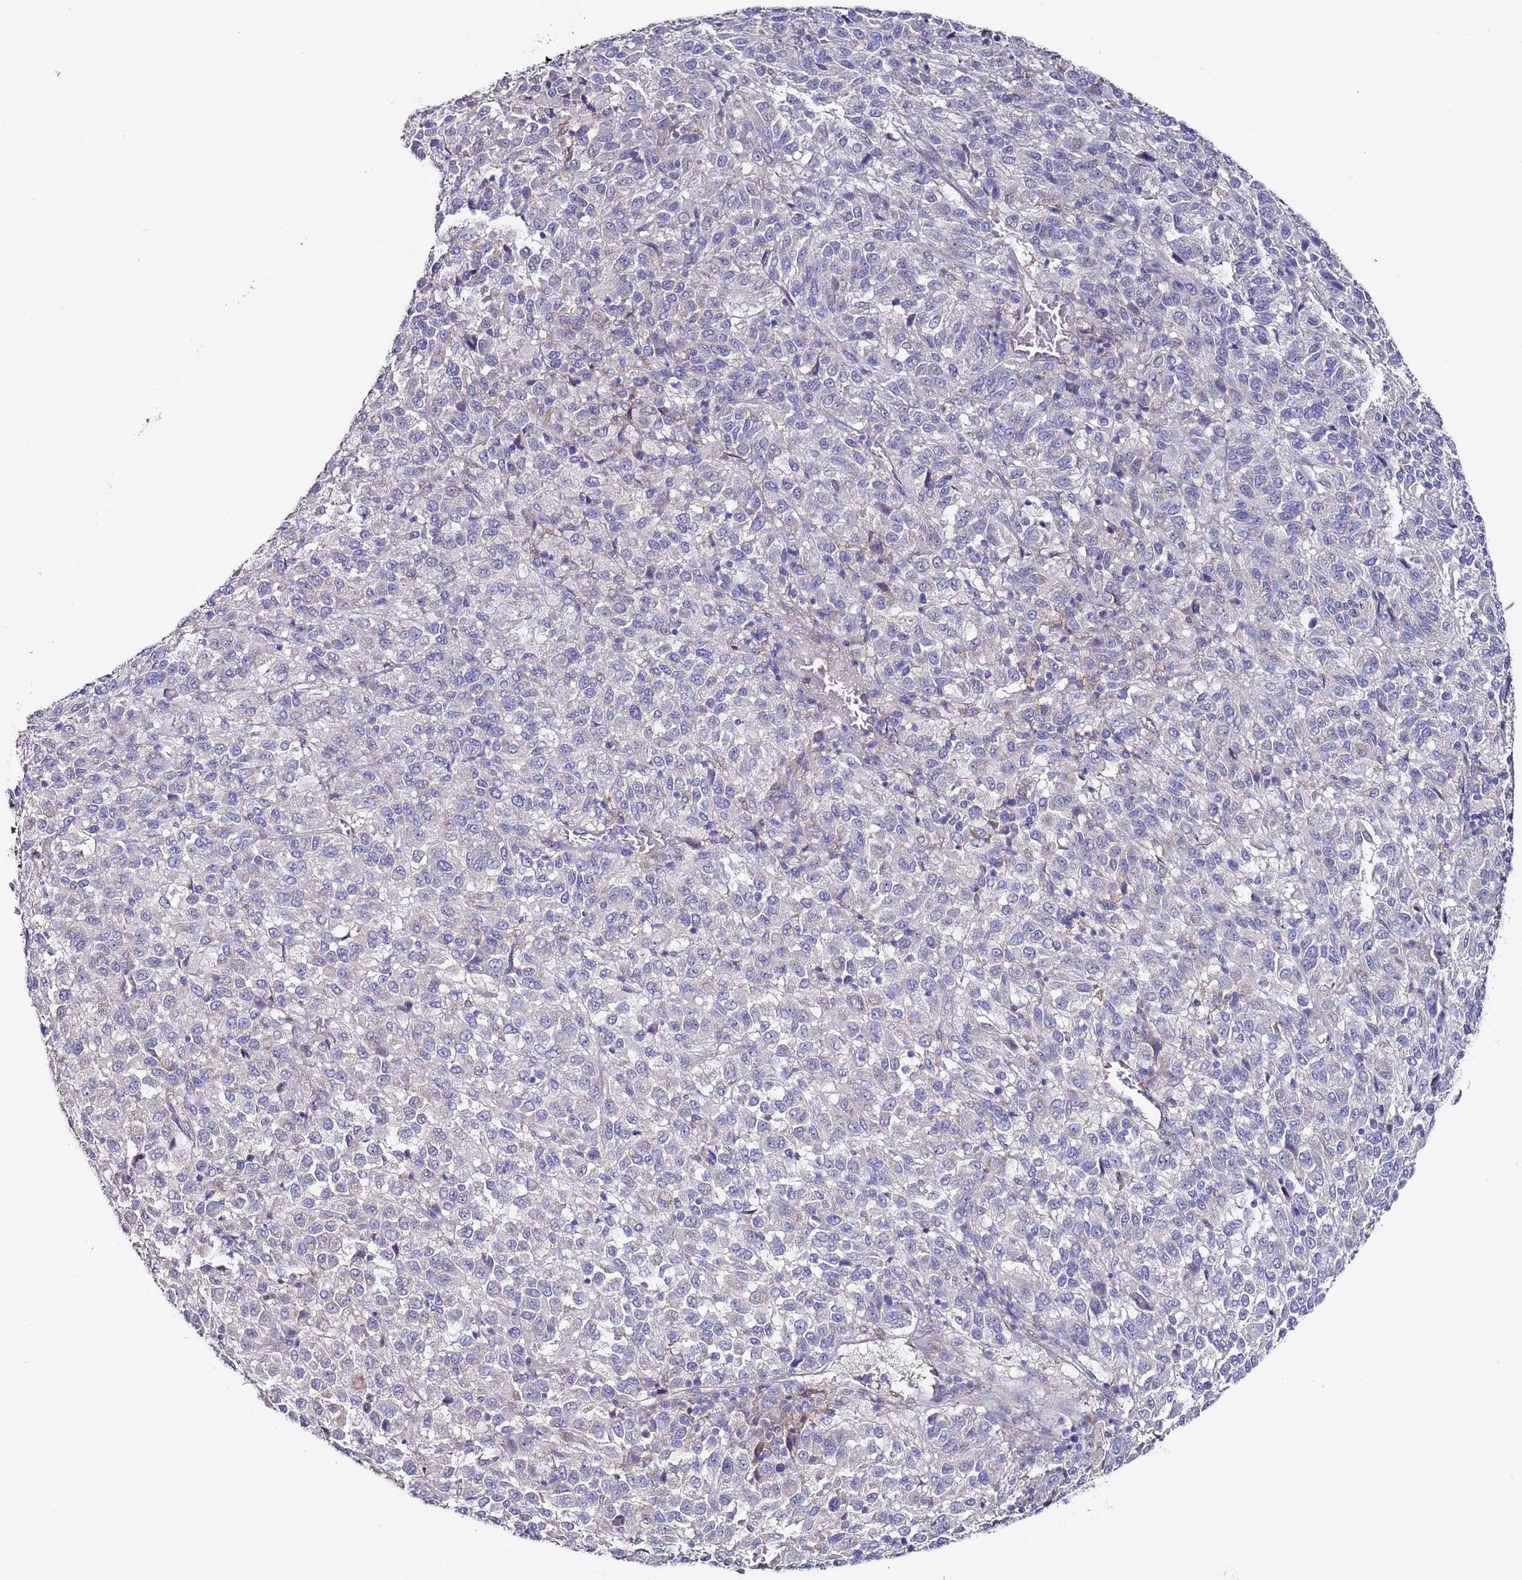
{"staining": {"intensity": "negative", "quantity": "none", "location": "none"}, "tissue": "melanoma", "cell_type": "Tumor cells", "image_type": "cancer", "snomed": [{"axis": "morphology", "description": "Malignant melanoma, Metastatic site"}, {"axis": "topography", "description": "Lung"}], "caption": "DAB (3,3'-diaminobenzidine) immunohistochemical staining of human malignant melanoma (metastatic site) displays no significant positivity in tumor cells.", "gene": "KRTCAP3", "patient": {"sex": "male", "age": 64}}